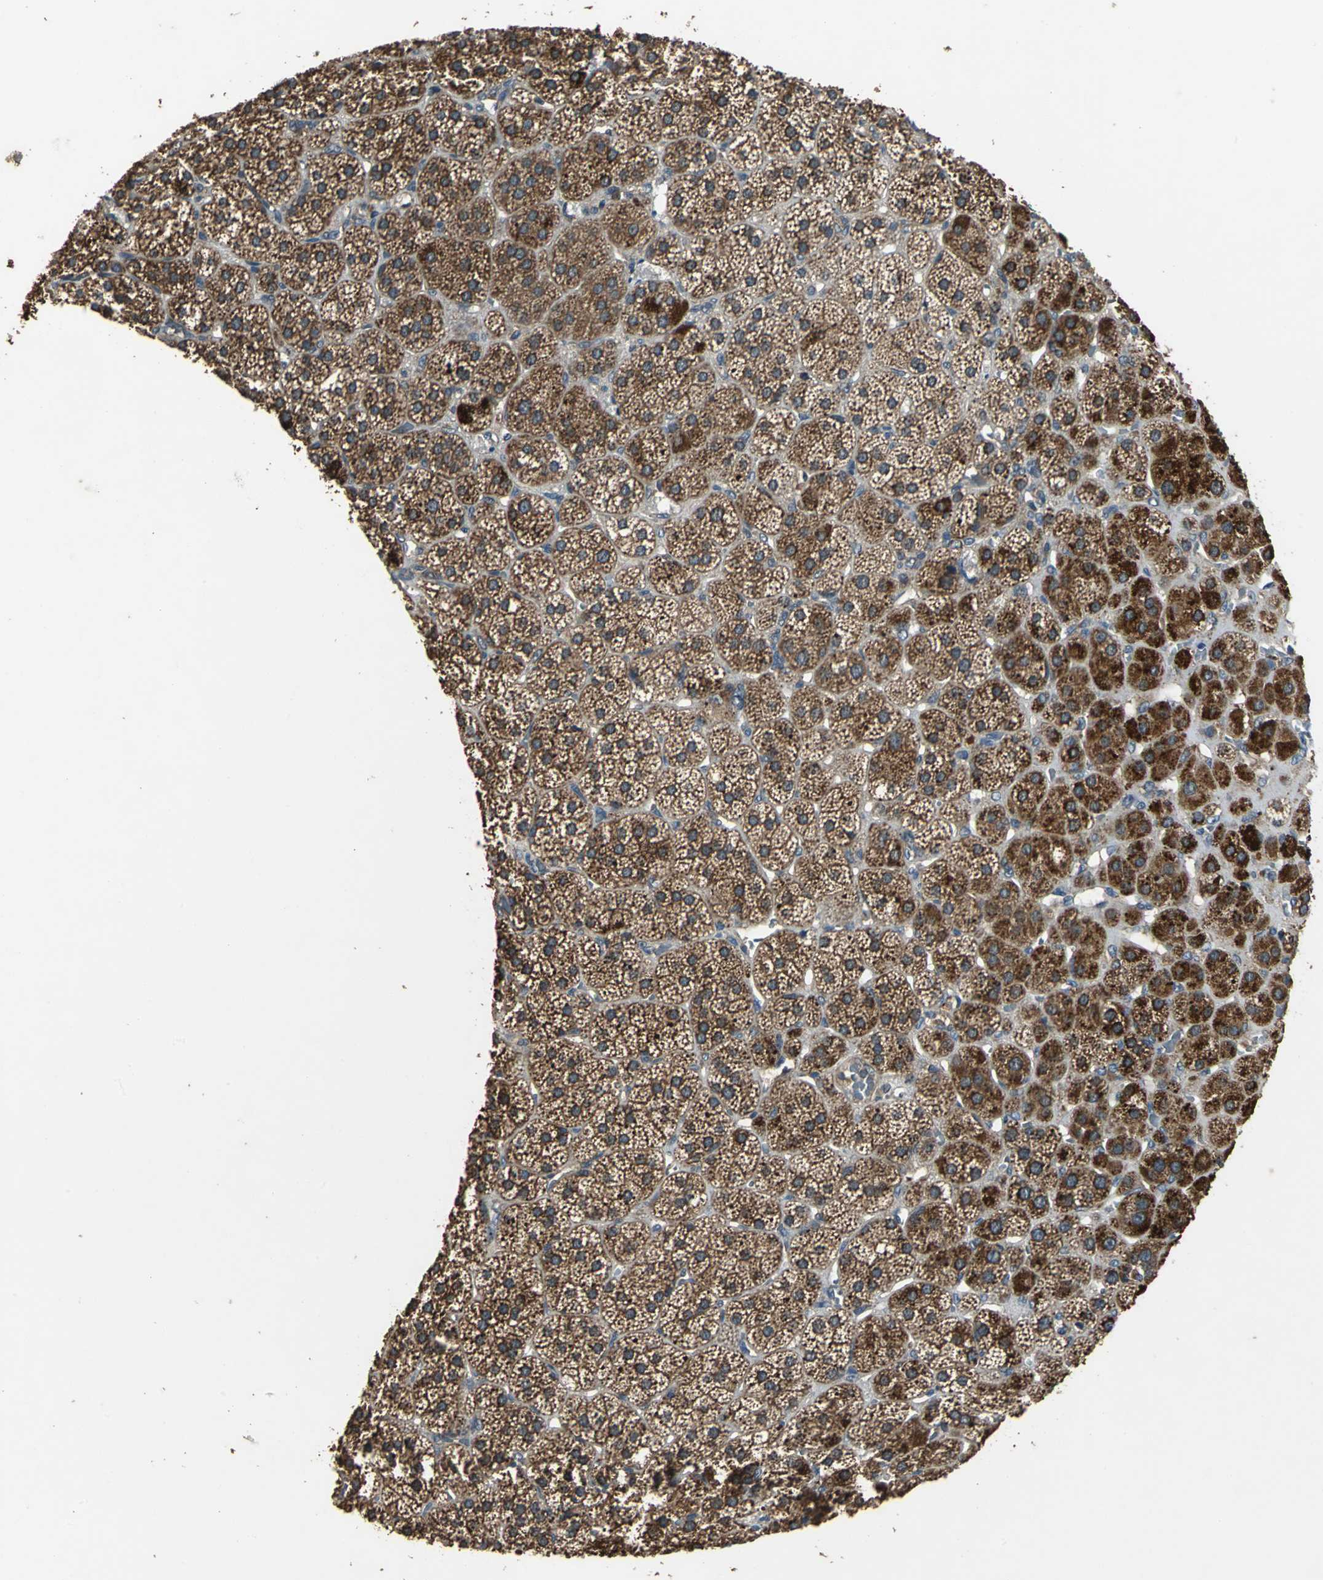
{"staining": {"intensity": "strong", "quantity": ">75%", "location": "cytoplasmic/membranous"}, "tissue": "adrenal gland", "cell_type": "Glandular cells", "image_type": "normal", "snomed": [{"axis": "morphology", "description": "Normal tissue, NOS"}, {"axis": "topography", "description": "Adrenal gland"}], "caption": "IHC staining of normal adrenal gland, which shows high levels of strong cytoplasmic/membranous staining in approximately >75% of glandular cells indicating strong cytoplasmic/membranous protein staining. The staining was performed using DAB (3,3'-diaminobenzidine) (brown) for protein detection and nuclei were counterstained in hematoxylin (blue).", "gene": "ZNF608", "patient": {"sex": "female", "age": 71}}